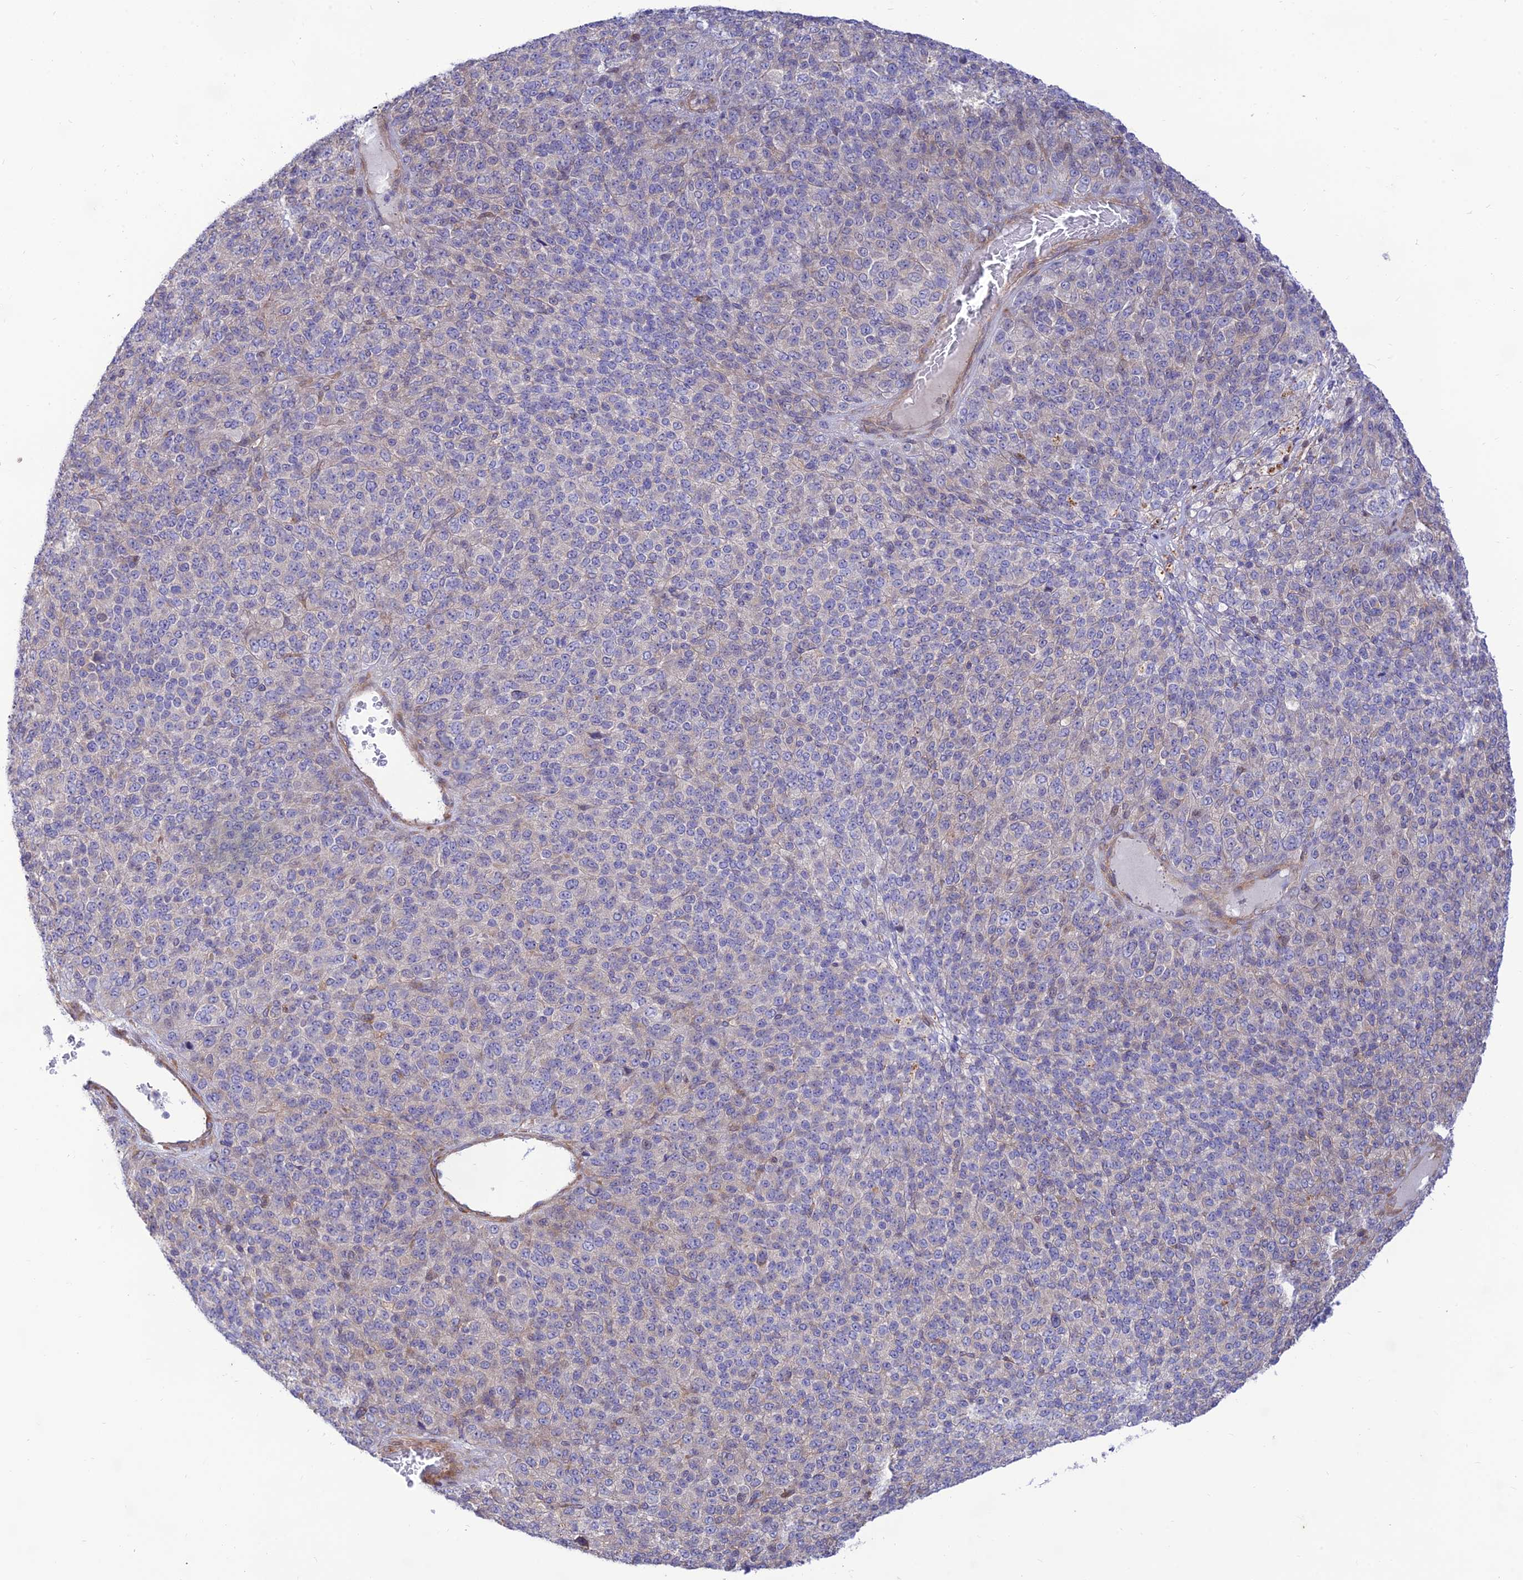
{"staining": {"intensity": "negative", "quantity": "none", "location": "none"}, "tissue": "melanoma", "cell_type": "Tumor cells", "image_type": "cancer", "snomed": [{"axis": "morphology", "description": "Malignant melanoma, Metastatic site"}, {"axis": "topography", "description": "Brain"}], "caption": "A photomicrograph of malignant melanoma (metastatic site) stained for a protein exhibits no brown staining in tumor cells.", "gene": "KCNAB1", "patient": {"sex": "female", "age": 56}}